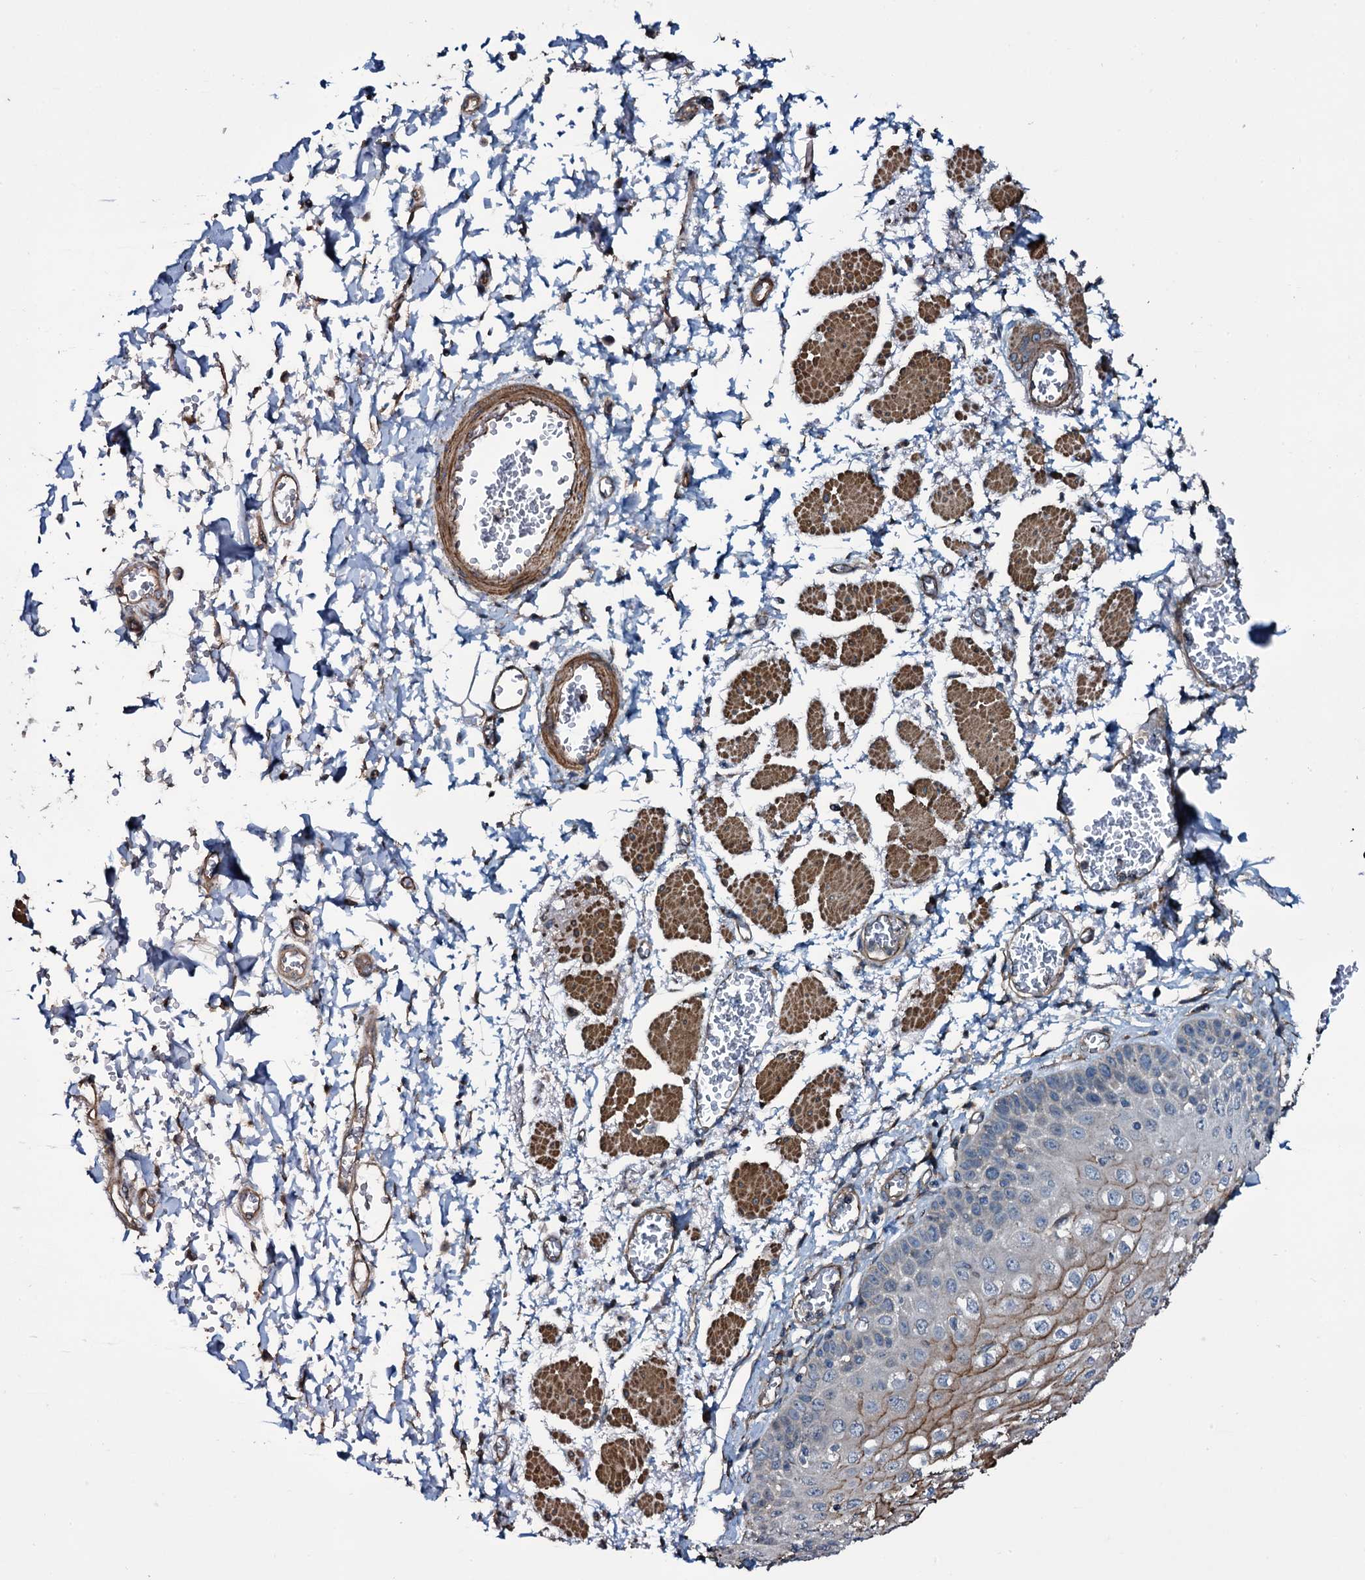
{"staining": {"intensity": "moderate", "quantity": "25%-75%", "location": "cytoplasmic/membranous"}, "tissue": "esophagus", "cell_type": "Squamous epithelial cells", "image_type": "normal", "snomed": [{"axis": "morphology", "description": "Normal tissue, NOS"}, {"axis": "topography", "description": "Esophagus"}], "caption": "Brown immunohistochemical staining in unremarkable esophagus exhibits moderate cytoplasmic/membranous expression in approximately 25%-75% of squamous epithelial cells.", "gene": "WIPF3", "patient": {"sex": "male", "age": 81}}